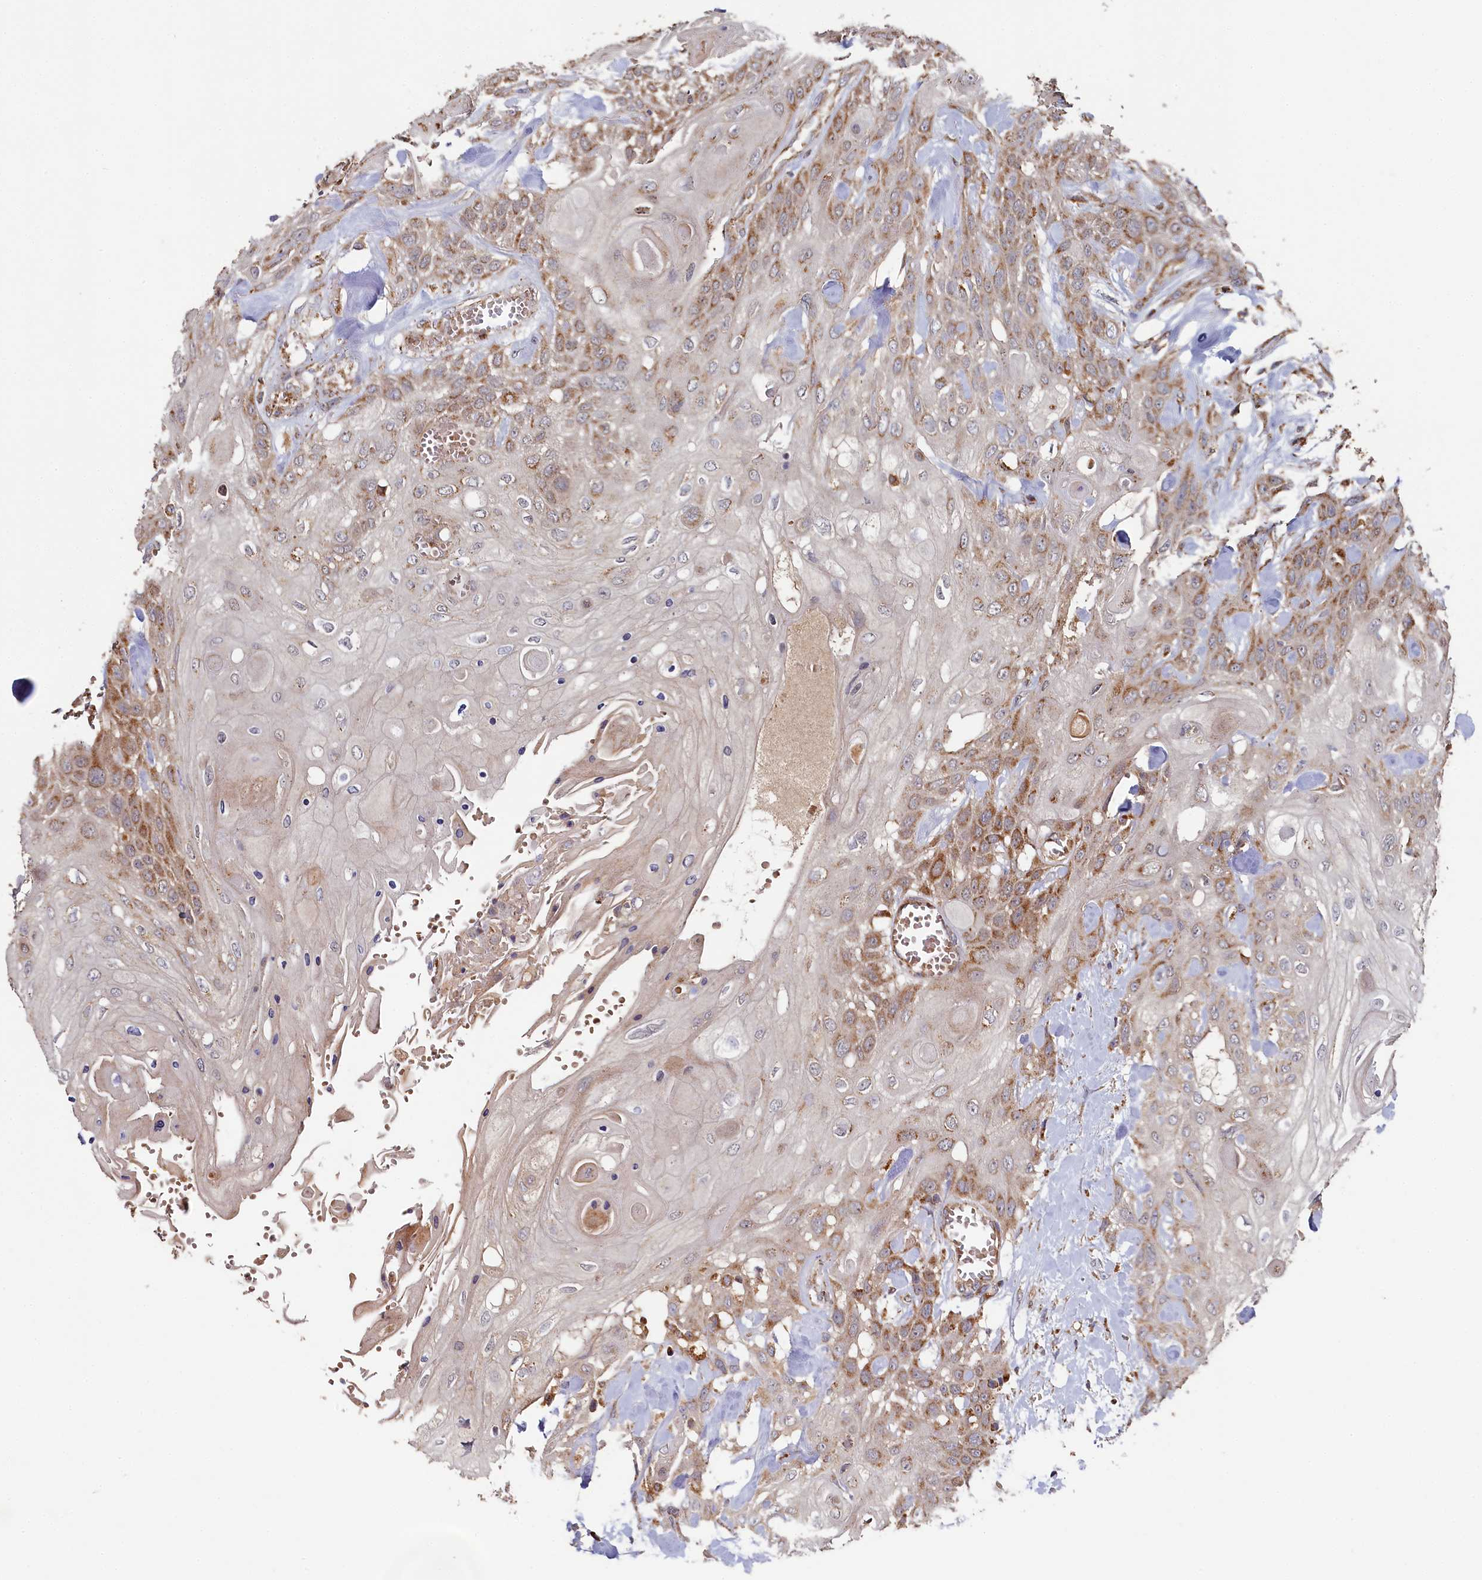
{"staining": {"intensity": "moderate", "quantity": "25%-75%", "location": "cytoplasmic/membranous"}, "tissue": "head and neck cancer", "cell_type": "Tumor cells", "image_type": "cancer", "snomed": [{"axis": "morphology", "description": "Squamous cell carcinoma, NOS"}, {"axis": "topography", "description": "Head-Neck"}], "caption": "Head and neck cancer stained with immunohistochemistry exhibits moderate cytoplasmic/membranous expression in approximately 25%-75% of tumor cells.", "gene": "HAUS2", "patient": {"sex": "female", "age": 43}}